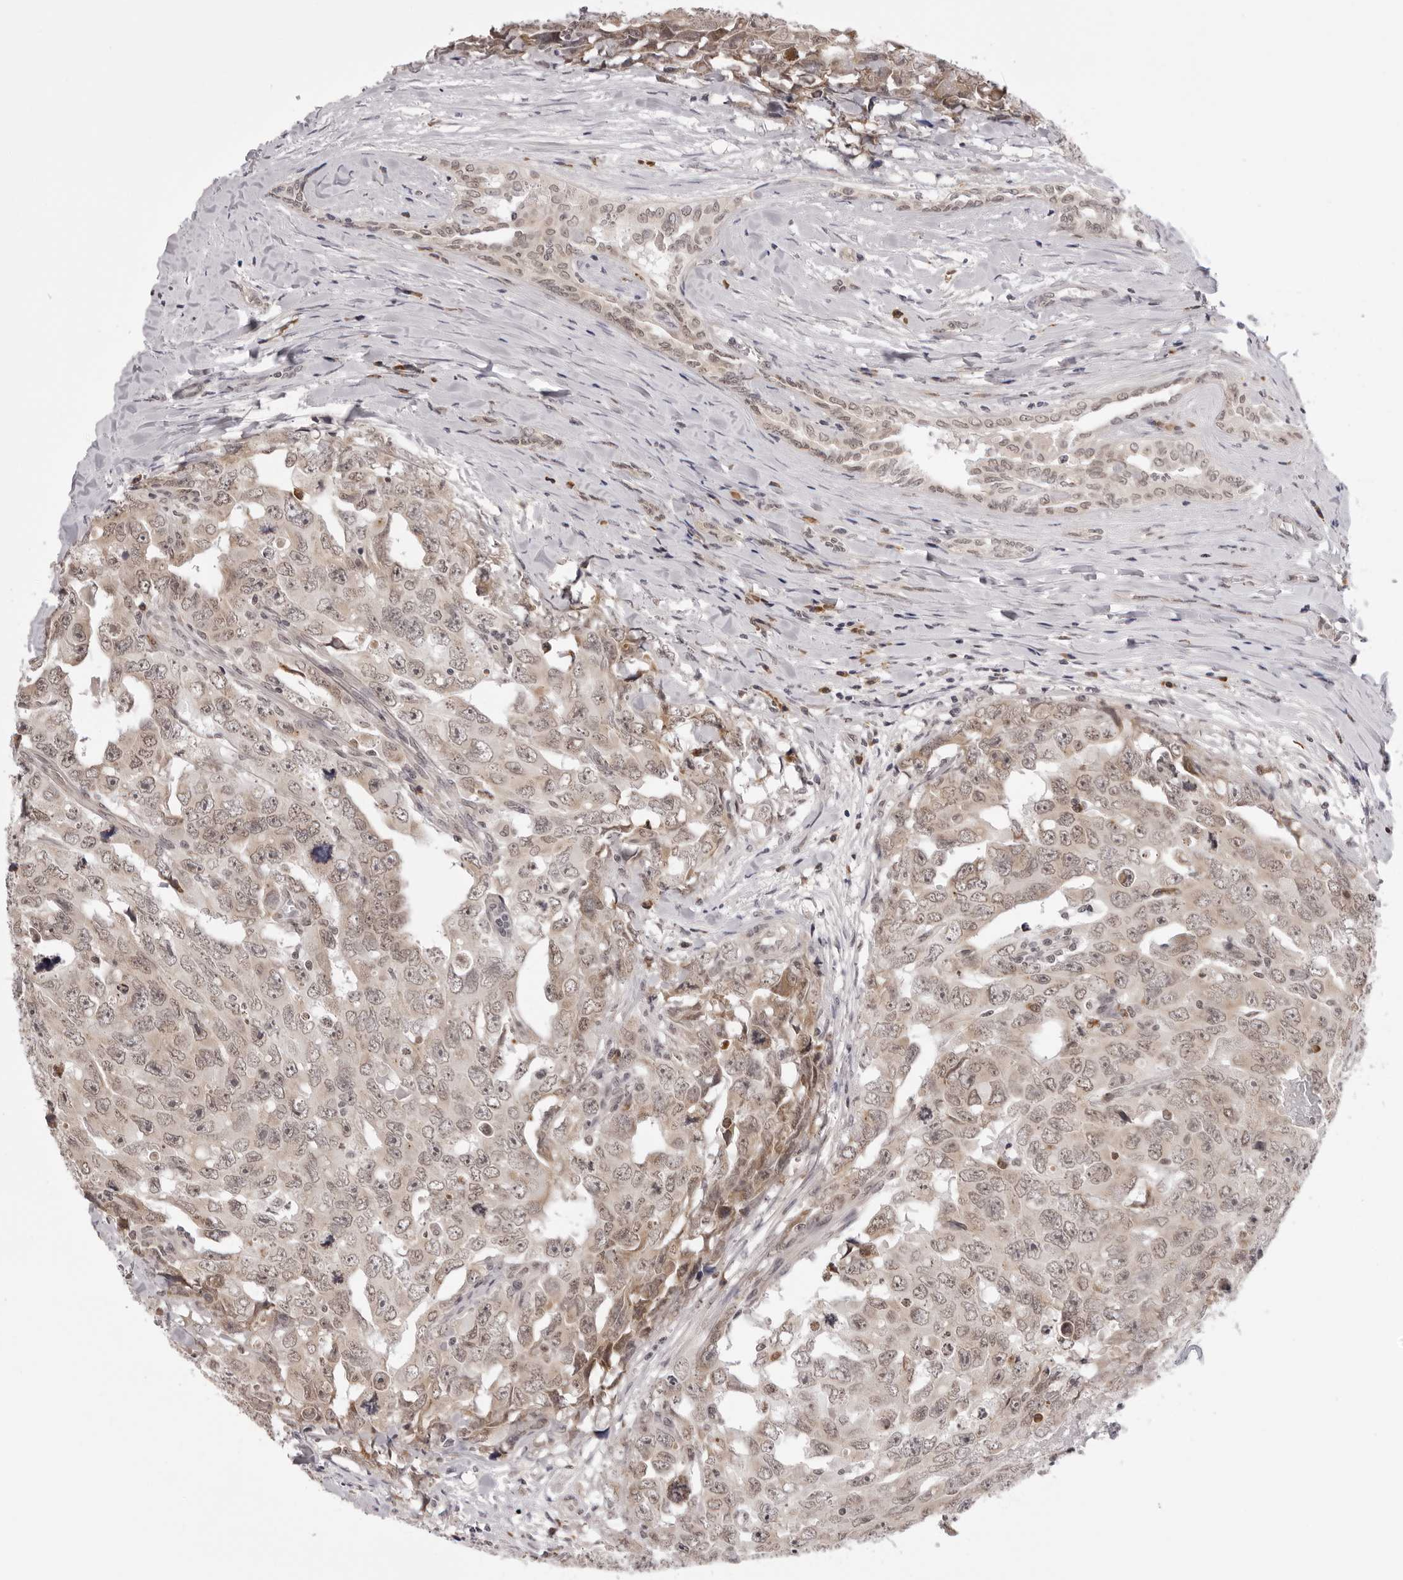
{"staining": {"intensity": "weak", "quantity": "25%-75%", "location": "cytoplasmic/membranous,nuclear"}, "tissue": "testis cancer", "cell_type": "Tumor cells", "image_type": "cancer", "snomed": [{"axis": "morphology", "description": "Carcinoma, Embryonal, NOS"}, {"axis": "topography", "description": "Testis"}], "caption": "Immunohistochemistry of human testis embryonal carcinoma displays low levels of weak cytoplasmic/membranous and nuclear expression in approximately 25%-75% of tumor cells. Using DAB (brown) and hematoxylin (blue) stains, captured at high magnification using brightfield microscopy.", "gene": "ZC3H11A", "patient": {"sex": "male", "age": 28}}